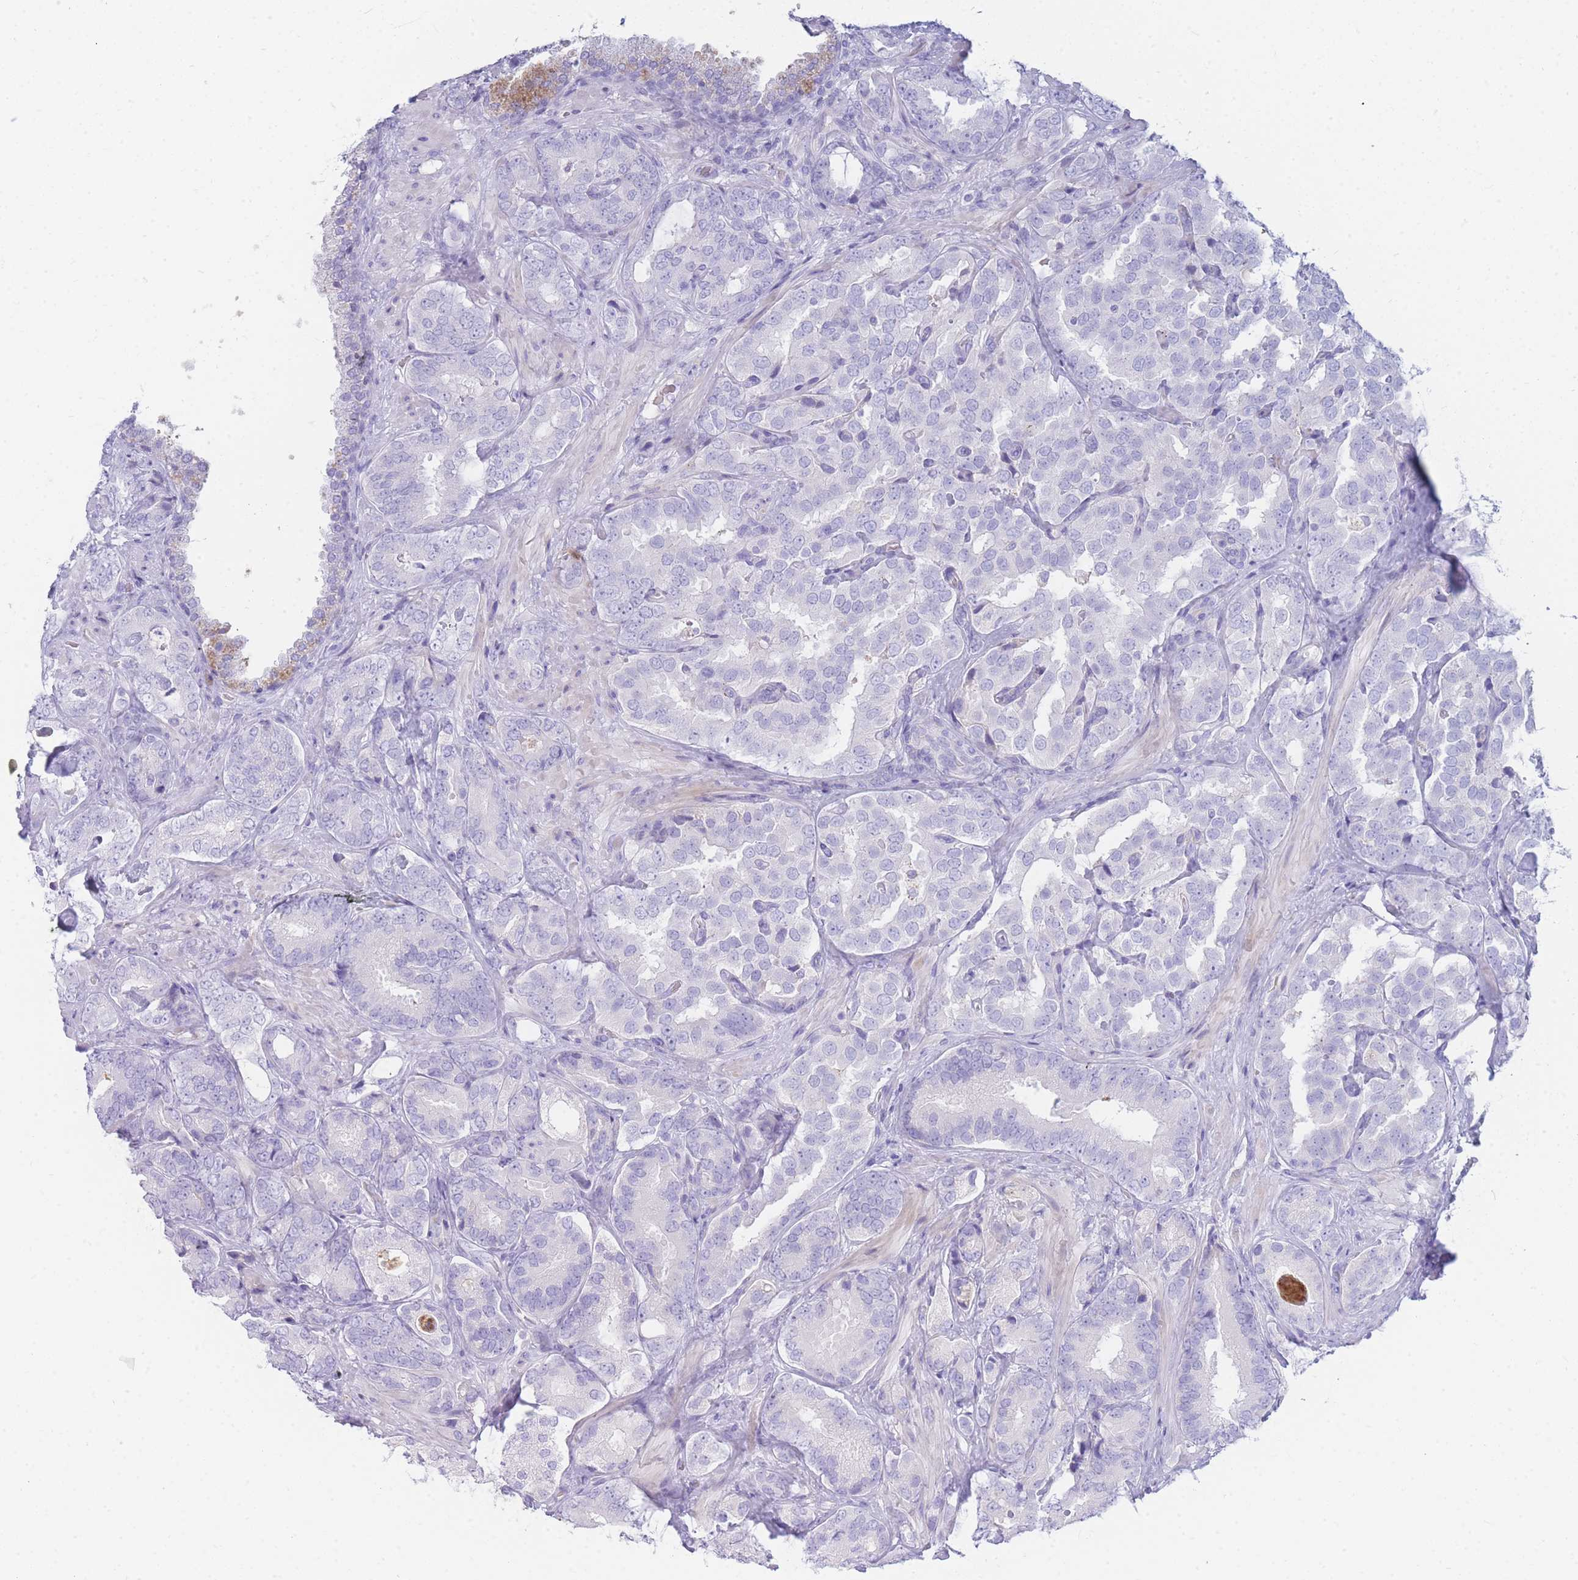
{"staining": {"intensity": "negative", "quantity": "none", "location": "none"}, "tissue": "prostate cancer", "cell_type": "Tumor cells", "image_type": "cancer", "snomed": [{"axis": "morphology", "description": "Adenocarcinoma, High grade"}, {"axis": "topography", "description": "Prostate"}], "caption": "Prostate cancer (adenocarcinoma (high-grade)) stained for a protein using immunohistochemistry exhibits no positivity tumor cells.", "gene": "NKX1-2", "patient": {"sex": "male", "age": 71}}